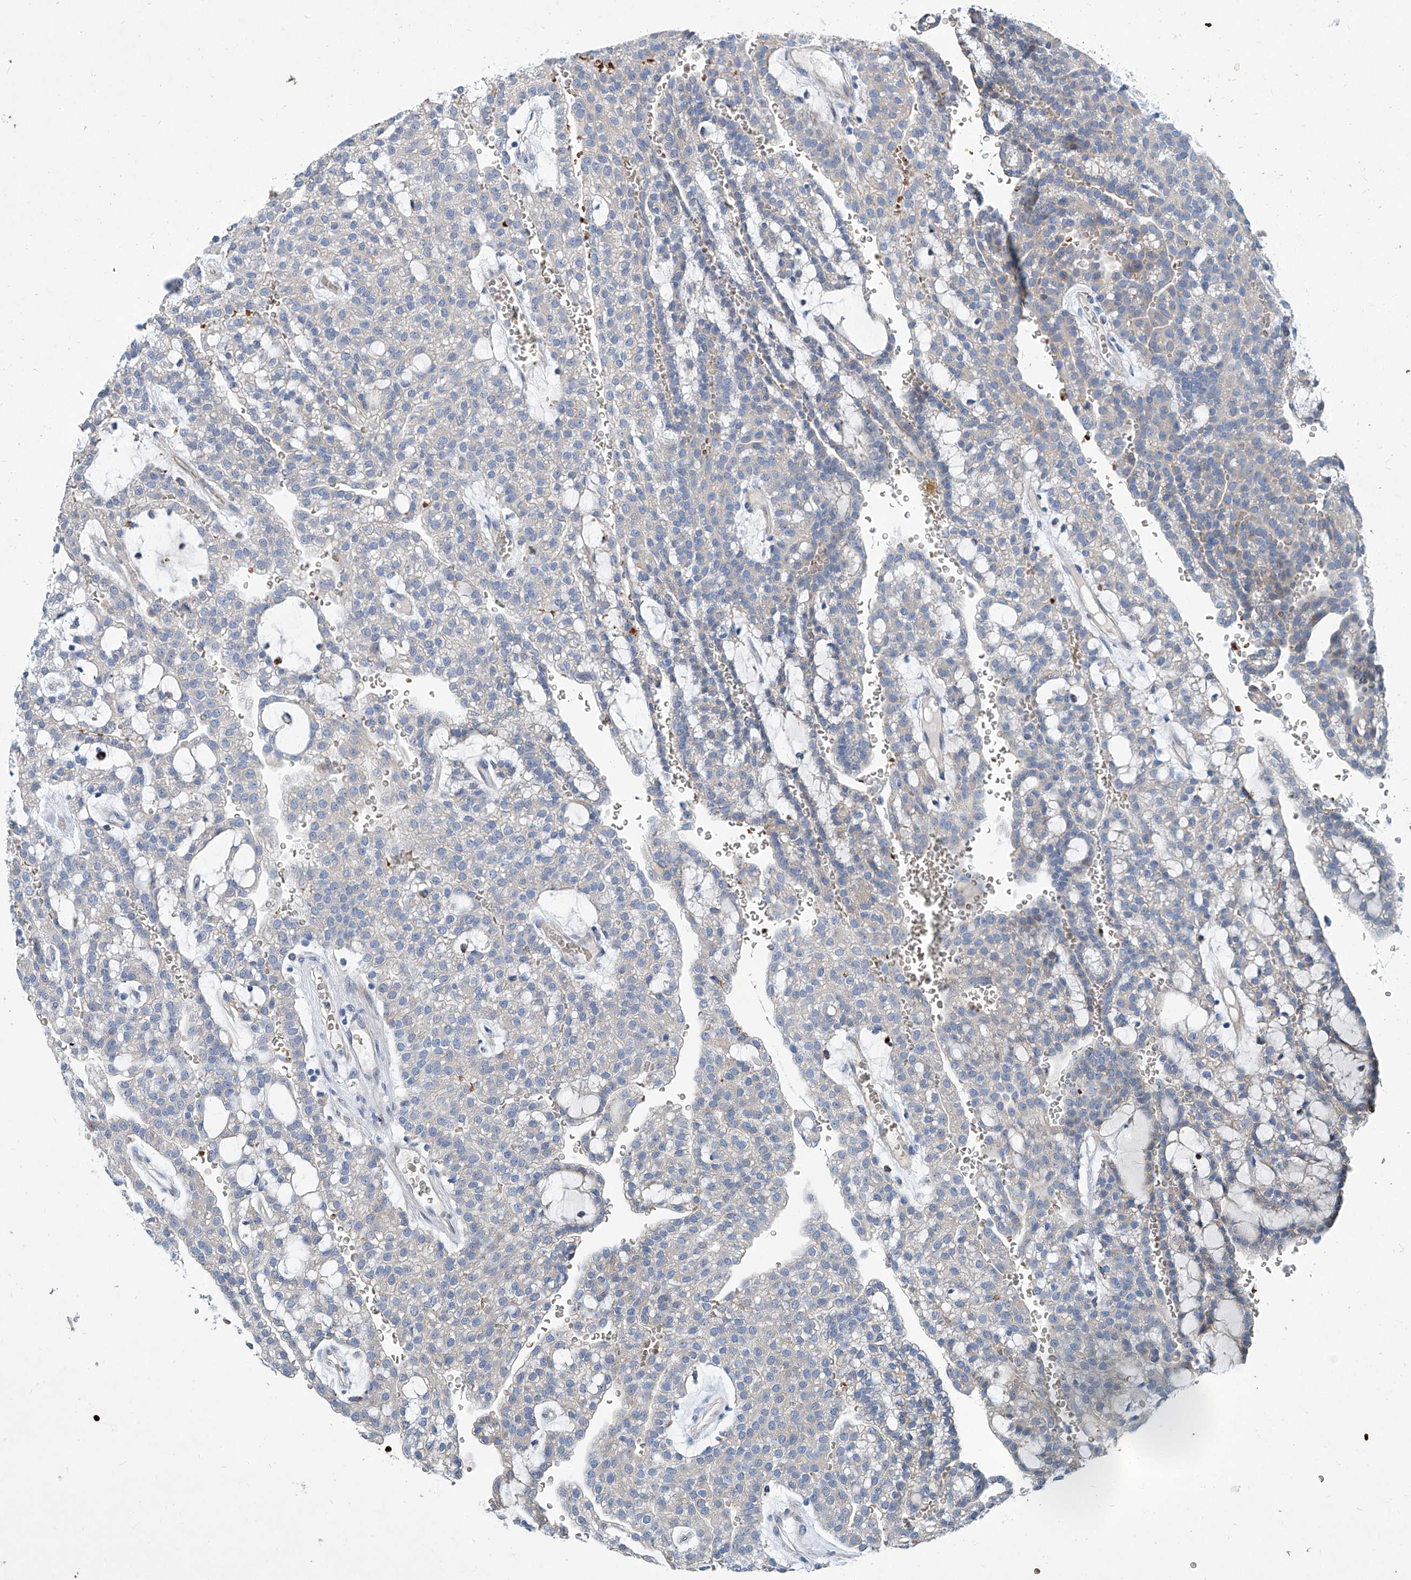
{"staining": {"intensity": "negative", "quantity": "none", "location": "none"}, "tissue": "renal cancer", "cell_type": "Tumor cells", "image_type": "cancer", "snomed": [{"axis": "morphology", "description": "Adenocarcinoma, NOS"}, {"axis": "topography", "description": "Kidney"}], "caption": "The immunohistochemistry (IHC) photomicrograph has no significant positivity in tumor cells of renal adenocarcinoma tissue. (DAB immunohistochemistry visualized using brightfield microscopy, high magnification).", "gene": "FPR2", "patient": {"sex": "male", "age": 63}}